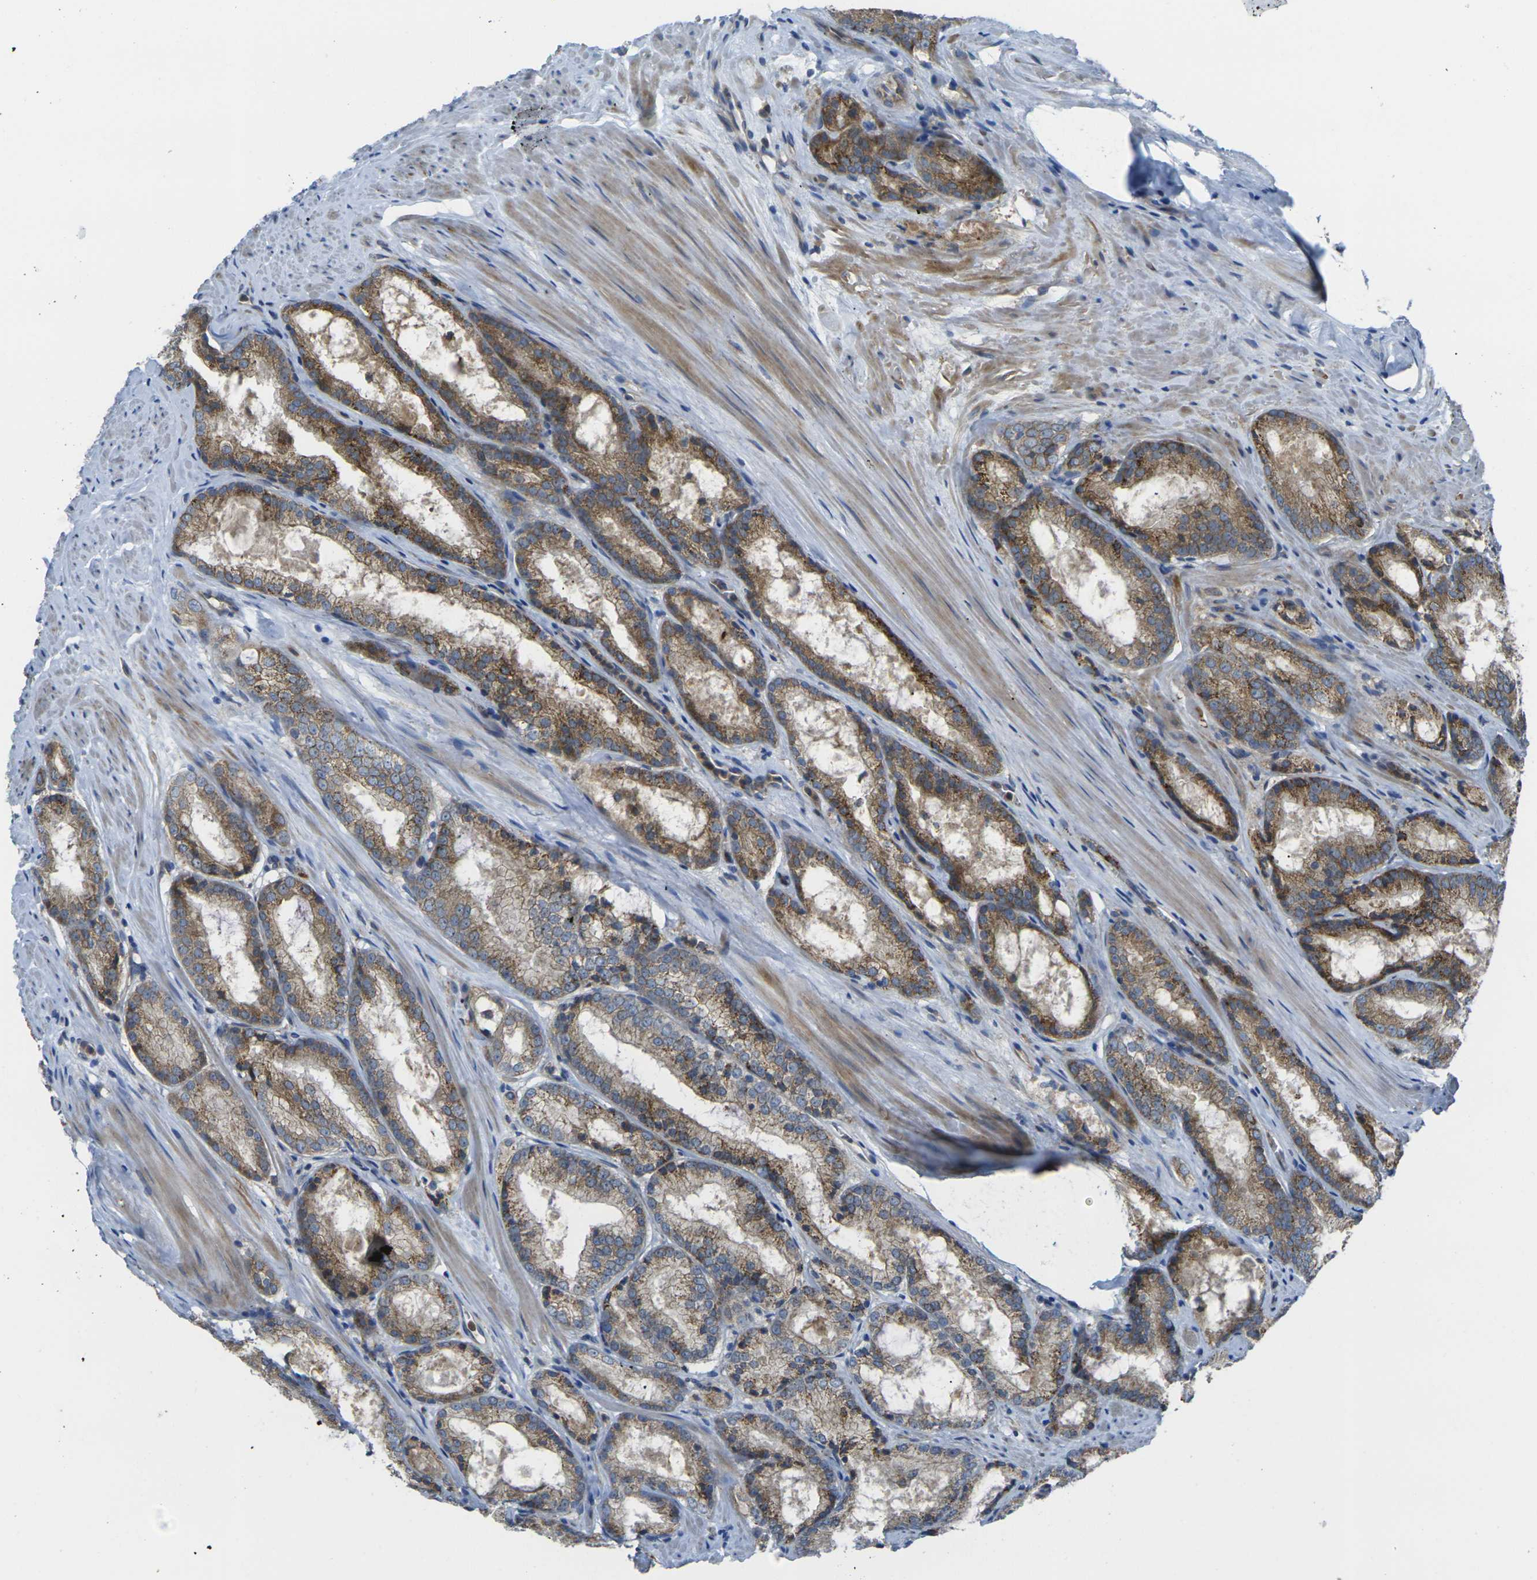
{"staining": {"intensity": "moderate", "quantity": ">75%", "location": "cytoplasmic/membranous"}, "tissue": "prostate cancer", "cell_type": "Tumor cells", "image_type": "cancer", "snomed": [{"axis": "morphology", "description": "Adenocarcinoma, Low grade"}, {"axis": "topography", "description": "Prostate"}], "caption": "High-magnification brightfield microscopy of adenocarcinoma (low-grade) (prostate) stained with DAB (3,3'-diaminobenzidine) (brown) and counterstained with hematoxylin (blue). tumor cells exhibit moderate cytoplasmic/membranous positivity is appreciated in approximately>75% of cells. The staining was performed using DAB to visualize the protein expression in brown, while the nuclei were stained in blue with hematoxylin (Magnification: 20x).", "gene": "FZD1", "patient": {"sex": "male", "age": 64}}